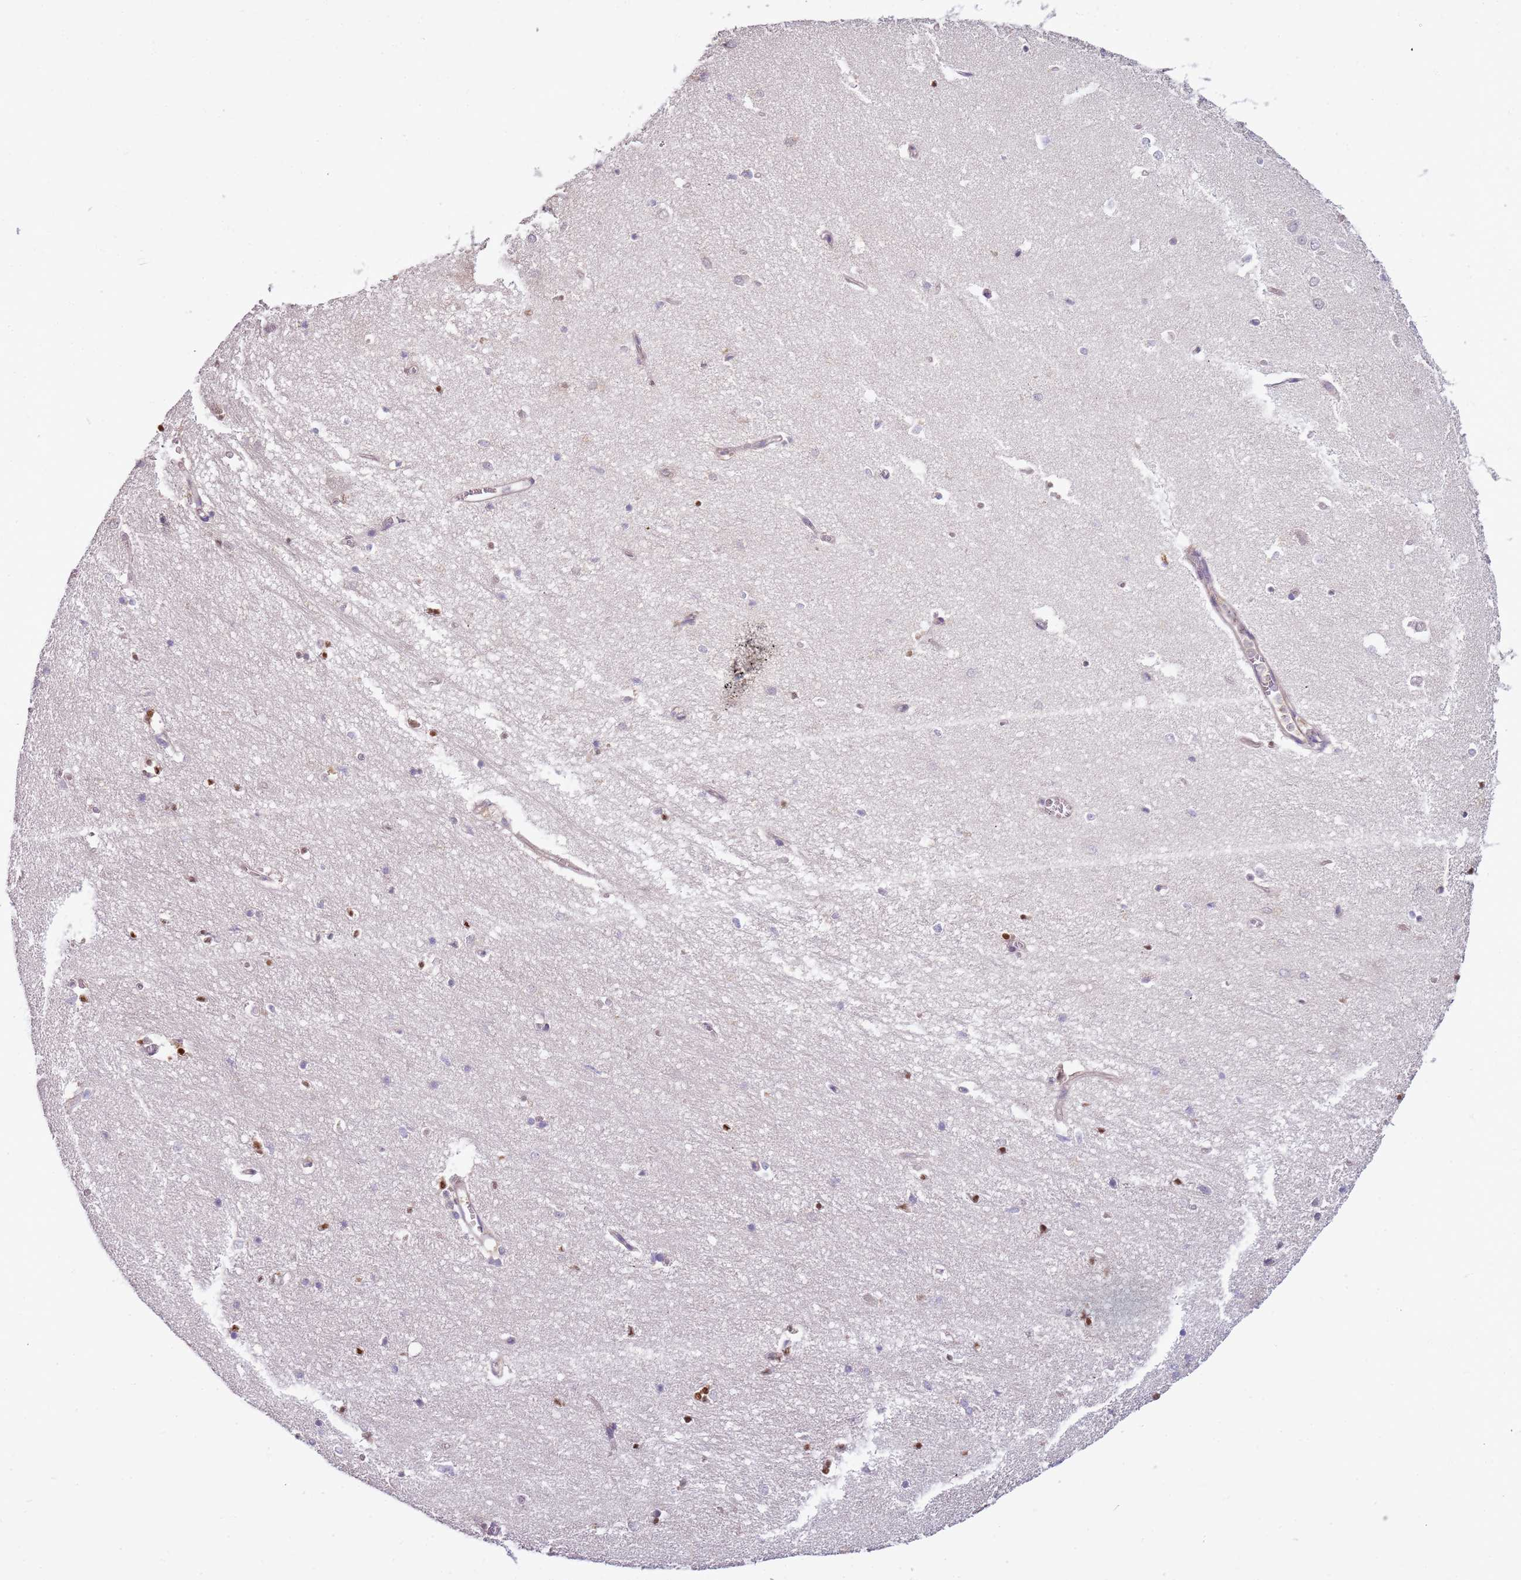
{"staining": {"intensity": "moderate", "quantity": "<25%", "location": "nuclear"}, "tissue": "hippocampus", "cell_type": "Glial cells", "image_type": "normal", "snomed": [{"axis": "morphology", "description": "Normal tissue, NOS"}, {"axis": "topography", "description": "Hippocampus"}], "caption": "This photomicrograph exhibits immunohistochemistry staining of benign human hippocampus, with low moderate nuclear expression in approximately <25% of glial cells.", "gene": "GSTO2", "patient": {"sex": "female", "age": 64}}